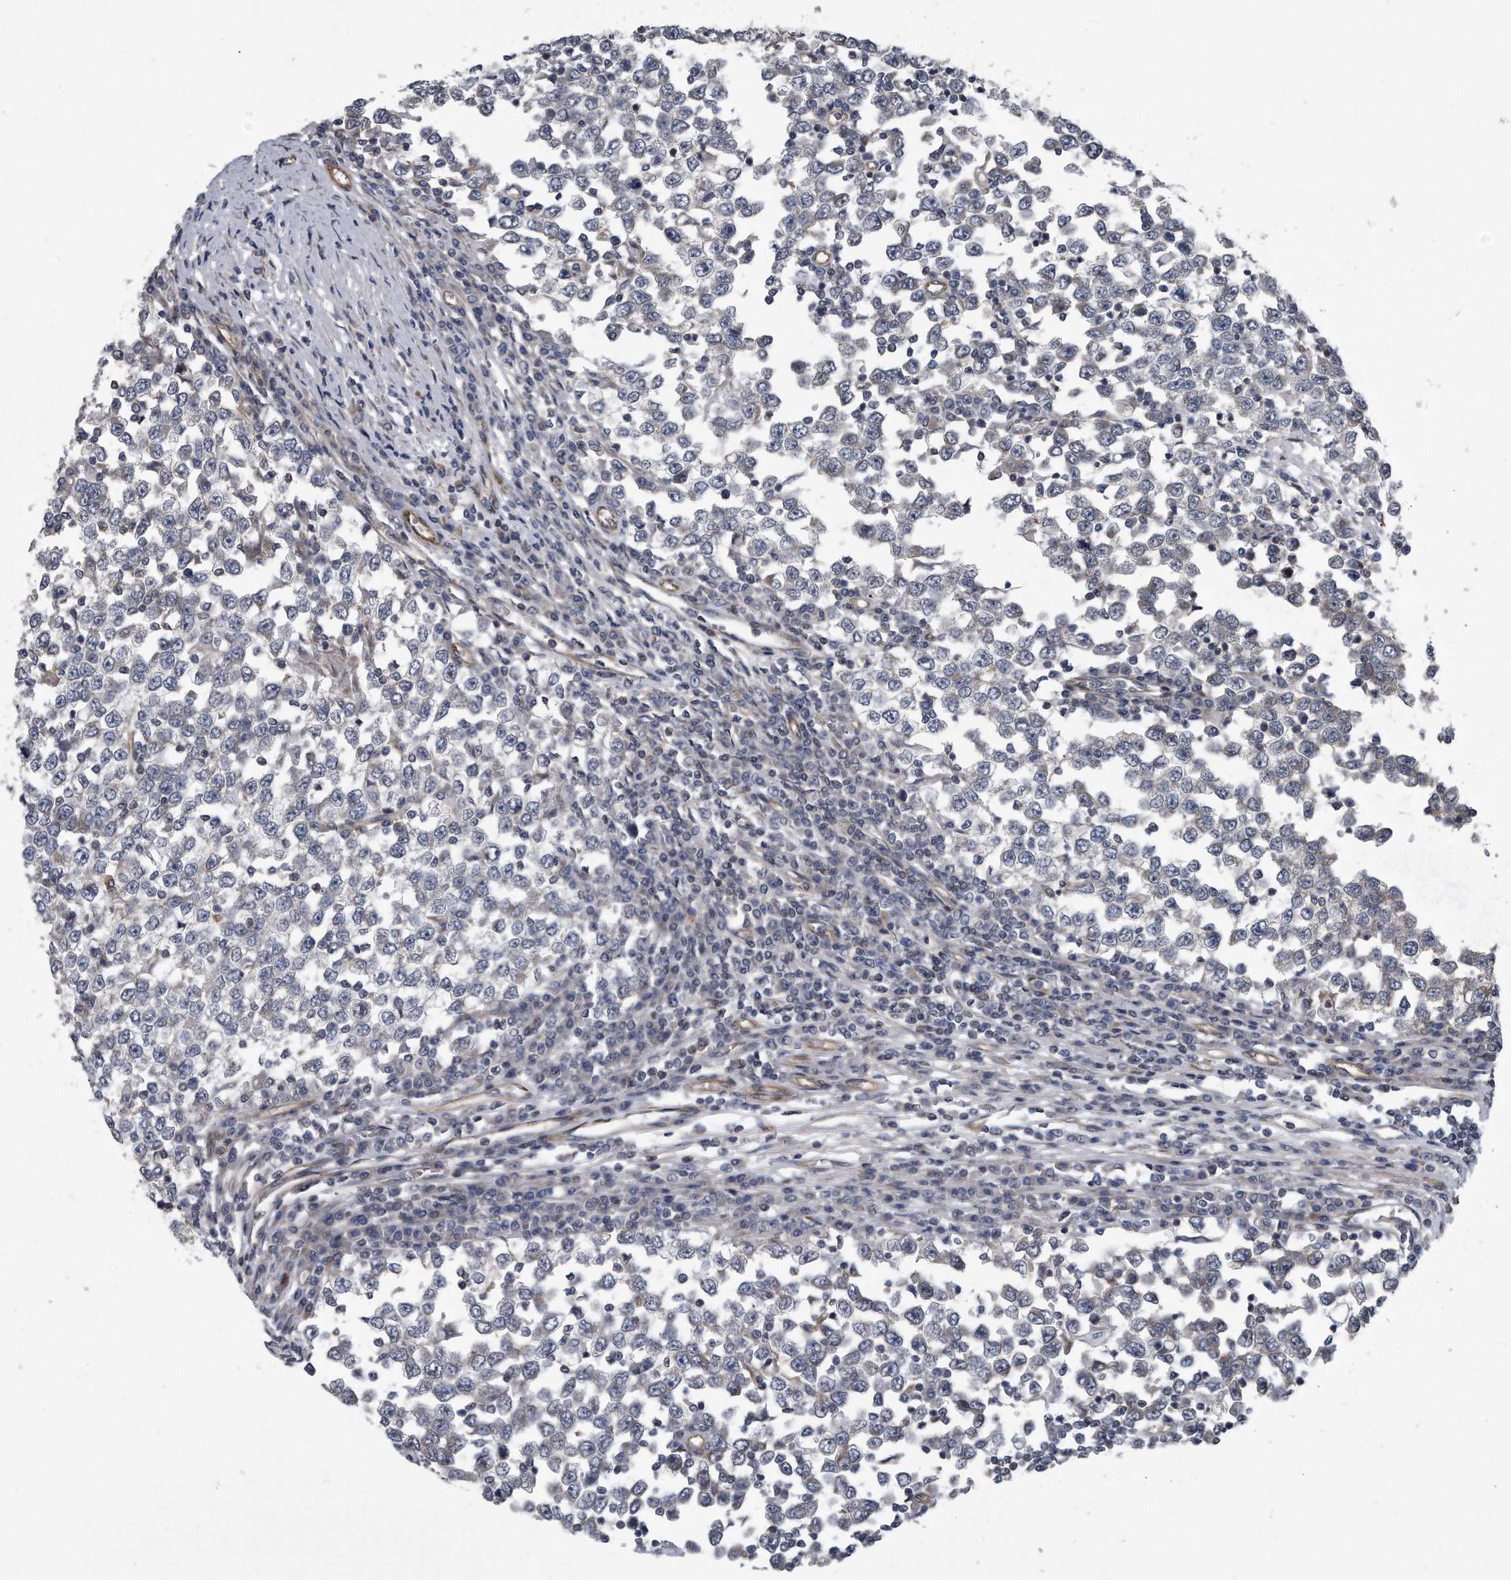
{"staining": {"intensity": "negative", "quantity": "none", "location": "none"}, "tissue": "testis cancer", "cell_type": "Tumor cells", "image_type": "cancer", "snomed": [{"axis": "morphology", "description": "Seminoma, NOS"}, {"axis": "topography", "description": "Testis"}], "caption": "This is an IHC photomicrograph of testis cancer. There is no staining in tumor cells.", "gene": "ARMCX1", "patient": {"sex": "male", "age": 65}}